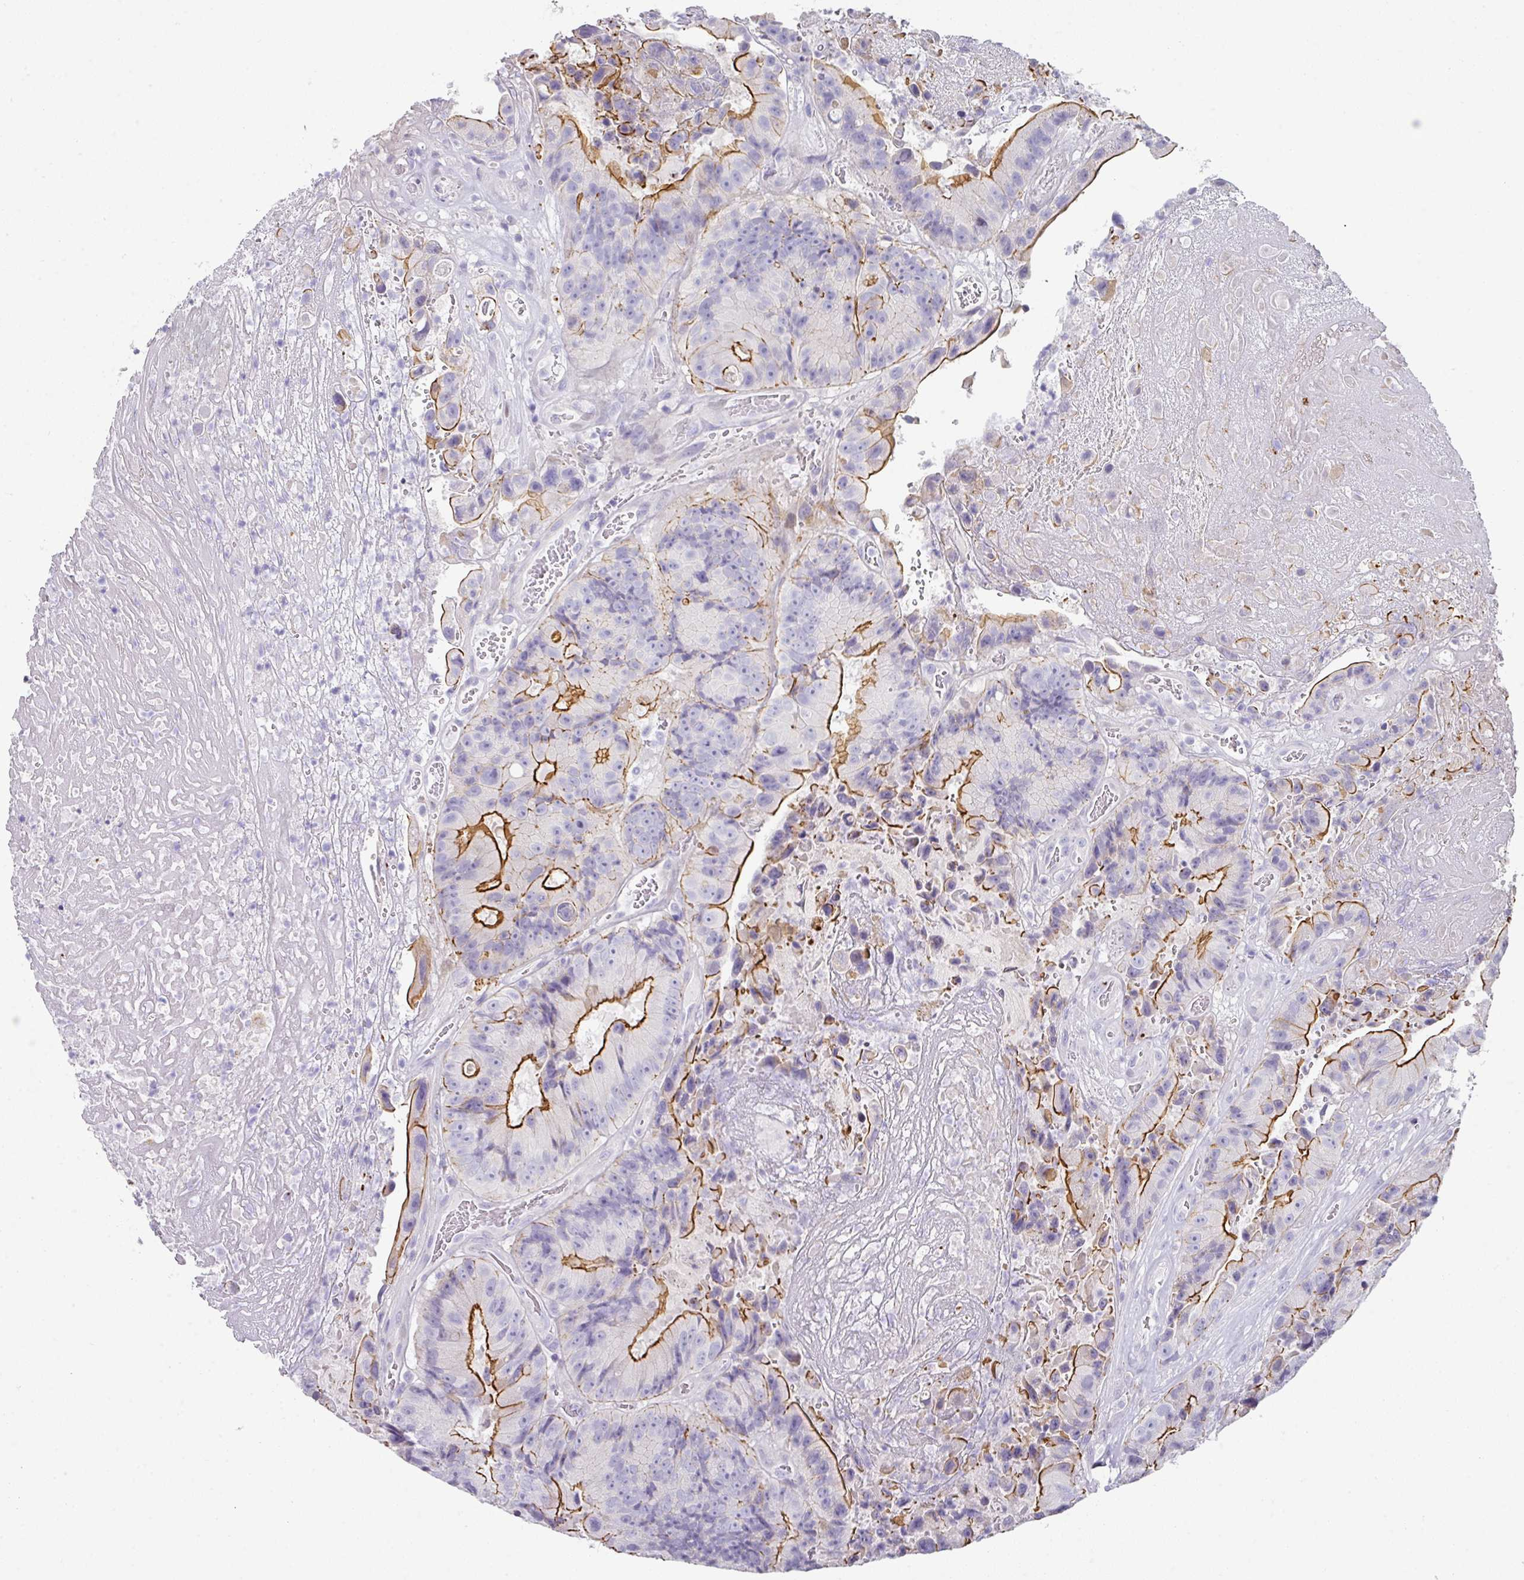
{"staining": {"intensity": "strong", "quantity": "25%-75%", "location": "cytoplasmic/membranous"}, "tissue": "colorectal cancer", "cell_type": "Tumor cells", "image_type": "cancer", "snomed": [{"axis": "morphology", "description": "Adenocarcinoma, NOS"}, {"axis": "topography", "description": "Colon"}], "caption": "Colorectal cancer (adenocarcinoma) tissue shows strong cytoplasmic/membranous expression in about 25%-75% of tumor cells", "gene": "ANKRD29", "patient": {"sex": "female", "age": 86}}